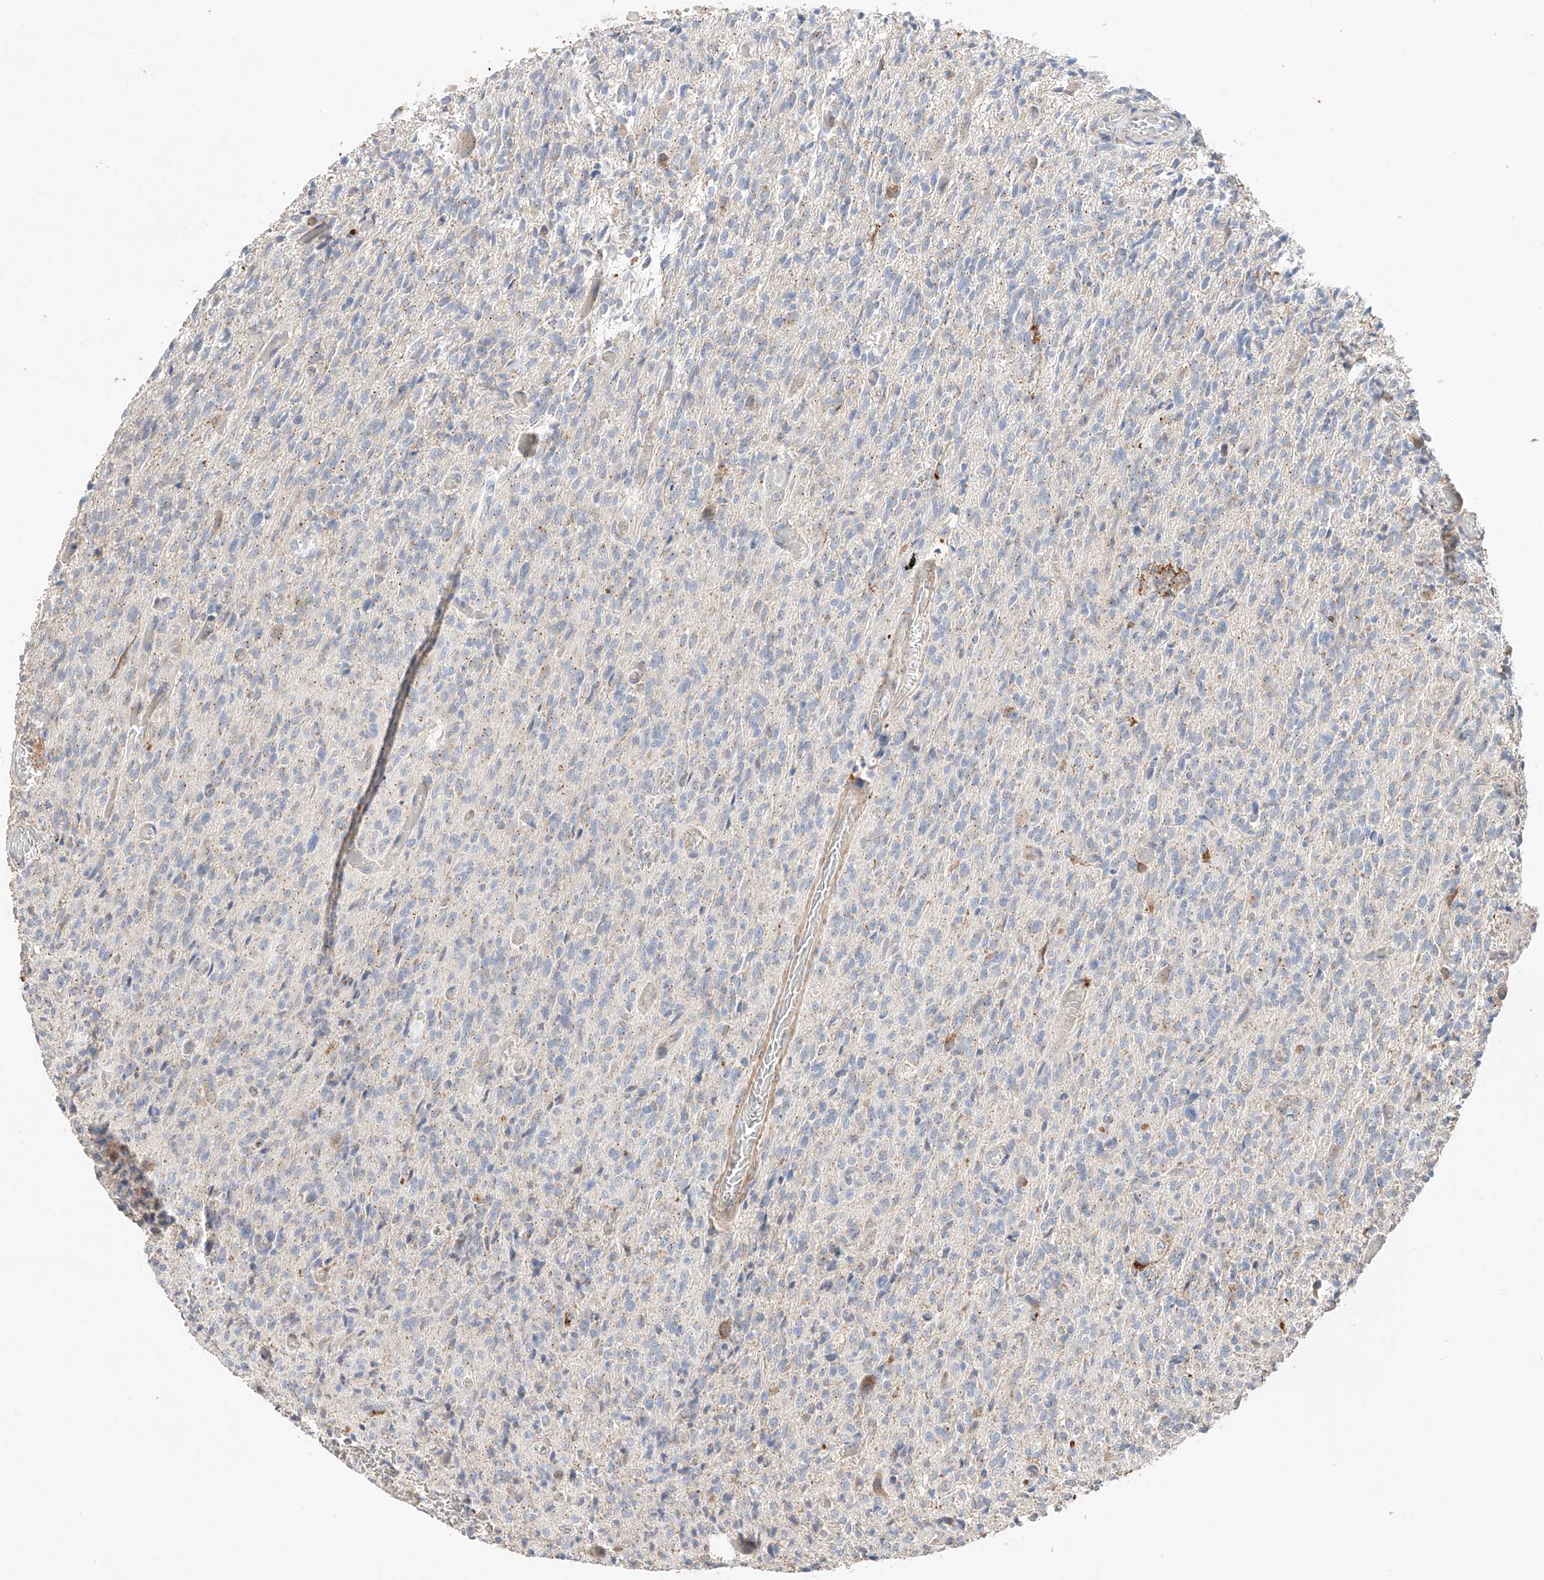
{"staining": {"intensity": "weak", "quantity": "<25%", "location": "cytoplasmic/membranous"}, "tissue": "glioma", "cell_type": "Tumor cells", "image_type": "cancer", "snomed": [{"axis": "morphology", "description": "Glioma, malignant, High grade"}, {"axis": "topography", "description": "Brain"}], "caption": "An IHC histopathology image of malignant glioma (high-grade) is shown. There is no staining in tumor cells of malignant glioma (high-grade). The staining is performed using DAB (3,3'-diaminobenzidine) brown chromogen with nuclei counter-stained in using hematoxylin.", "gene": "MOSPD1", "patient": {"sex": "female", "age": 57}}